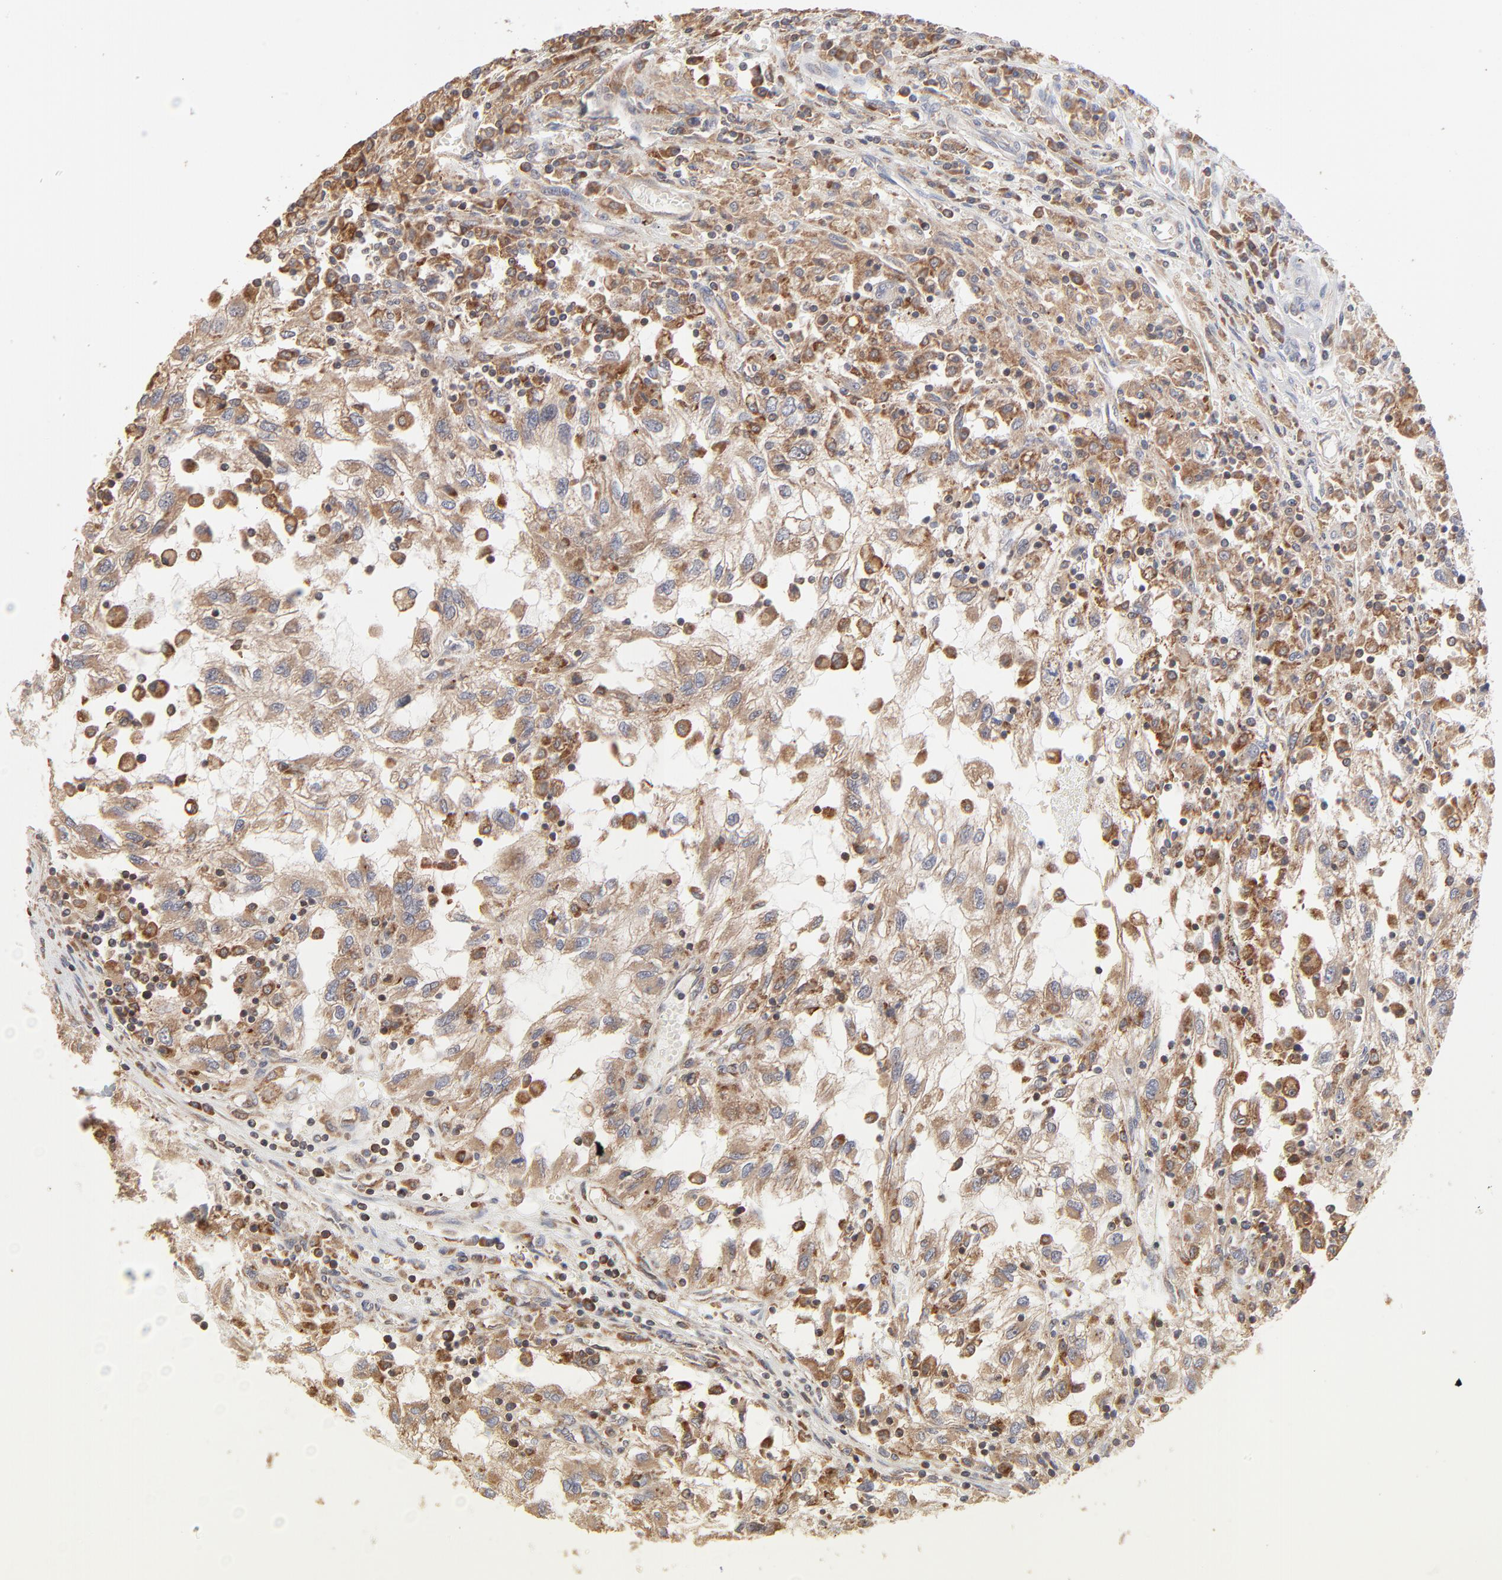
{"staining": {"intensity": "strong", "quantity": ">75%", "location": "cytoplasmic/membranous"}, "tissue": "renal cancer", "cell_type": "Tumor cells", "image_type": "cancer", "snomed": [{"axis": "morphology", "description": "Normal tissue, NOS"}, {"axis": "morphology", "description": "Adenocarcinoma, NOS"}, {"axis": "topography", "description": "Kidney"}], "caption": "This histopathology image displays immunohistochemistry staining of human renal adenocarcinoma, with high strong cytoplasmic/membranous expression in about >75% of tumor cells.", "gene": "RNF213", "patient": {"sex": "male", "age": 71}}